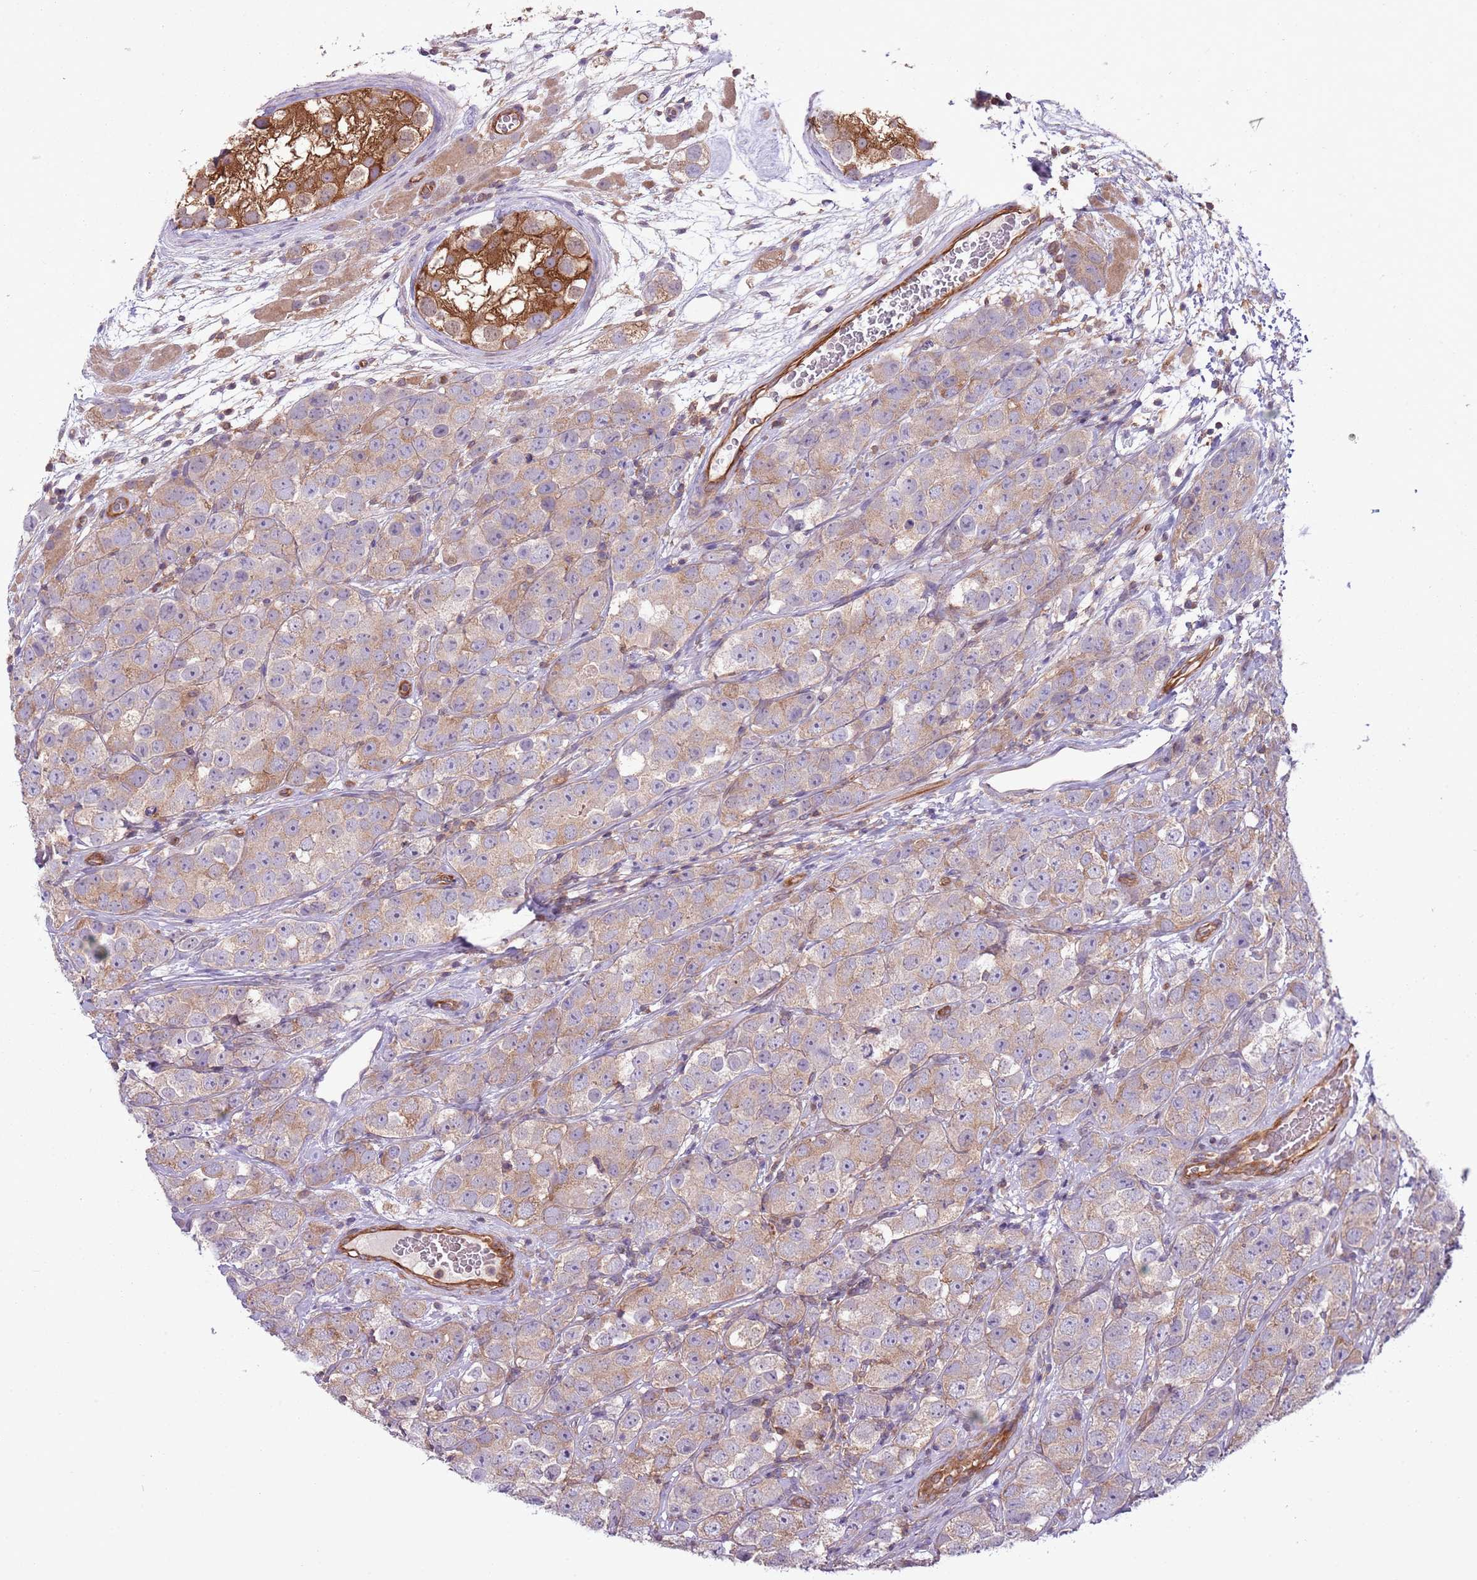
{"staining": {"intensity": "weak", "quantity": "25%-75%", "location": "cytoplasmic/membranous"}, "tissue": "testis cancer", "cell_type": "Tumor cells", "image_type": "cancer", "snomed": [{"axis": "morphology", "description": "Seminoma, NOS"}, {"axis": "topography", "description": "Testis"}], "caption": "Immunohistochemical staining of testis cancer (seminoma) shows low levels of weak cytoplasmic/membranous protein positivity in approximately 25%-75% of tumor cells. (IHC, brightfield microscopy, high magnification).", "gene": "LPIN2", "patient": {"sex": "male", "age": 28}}